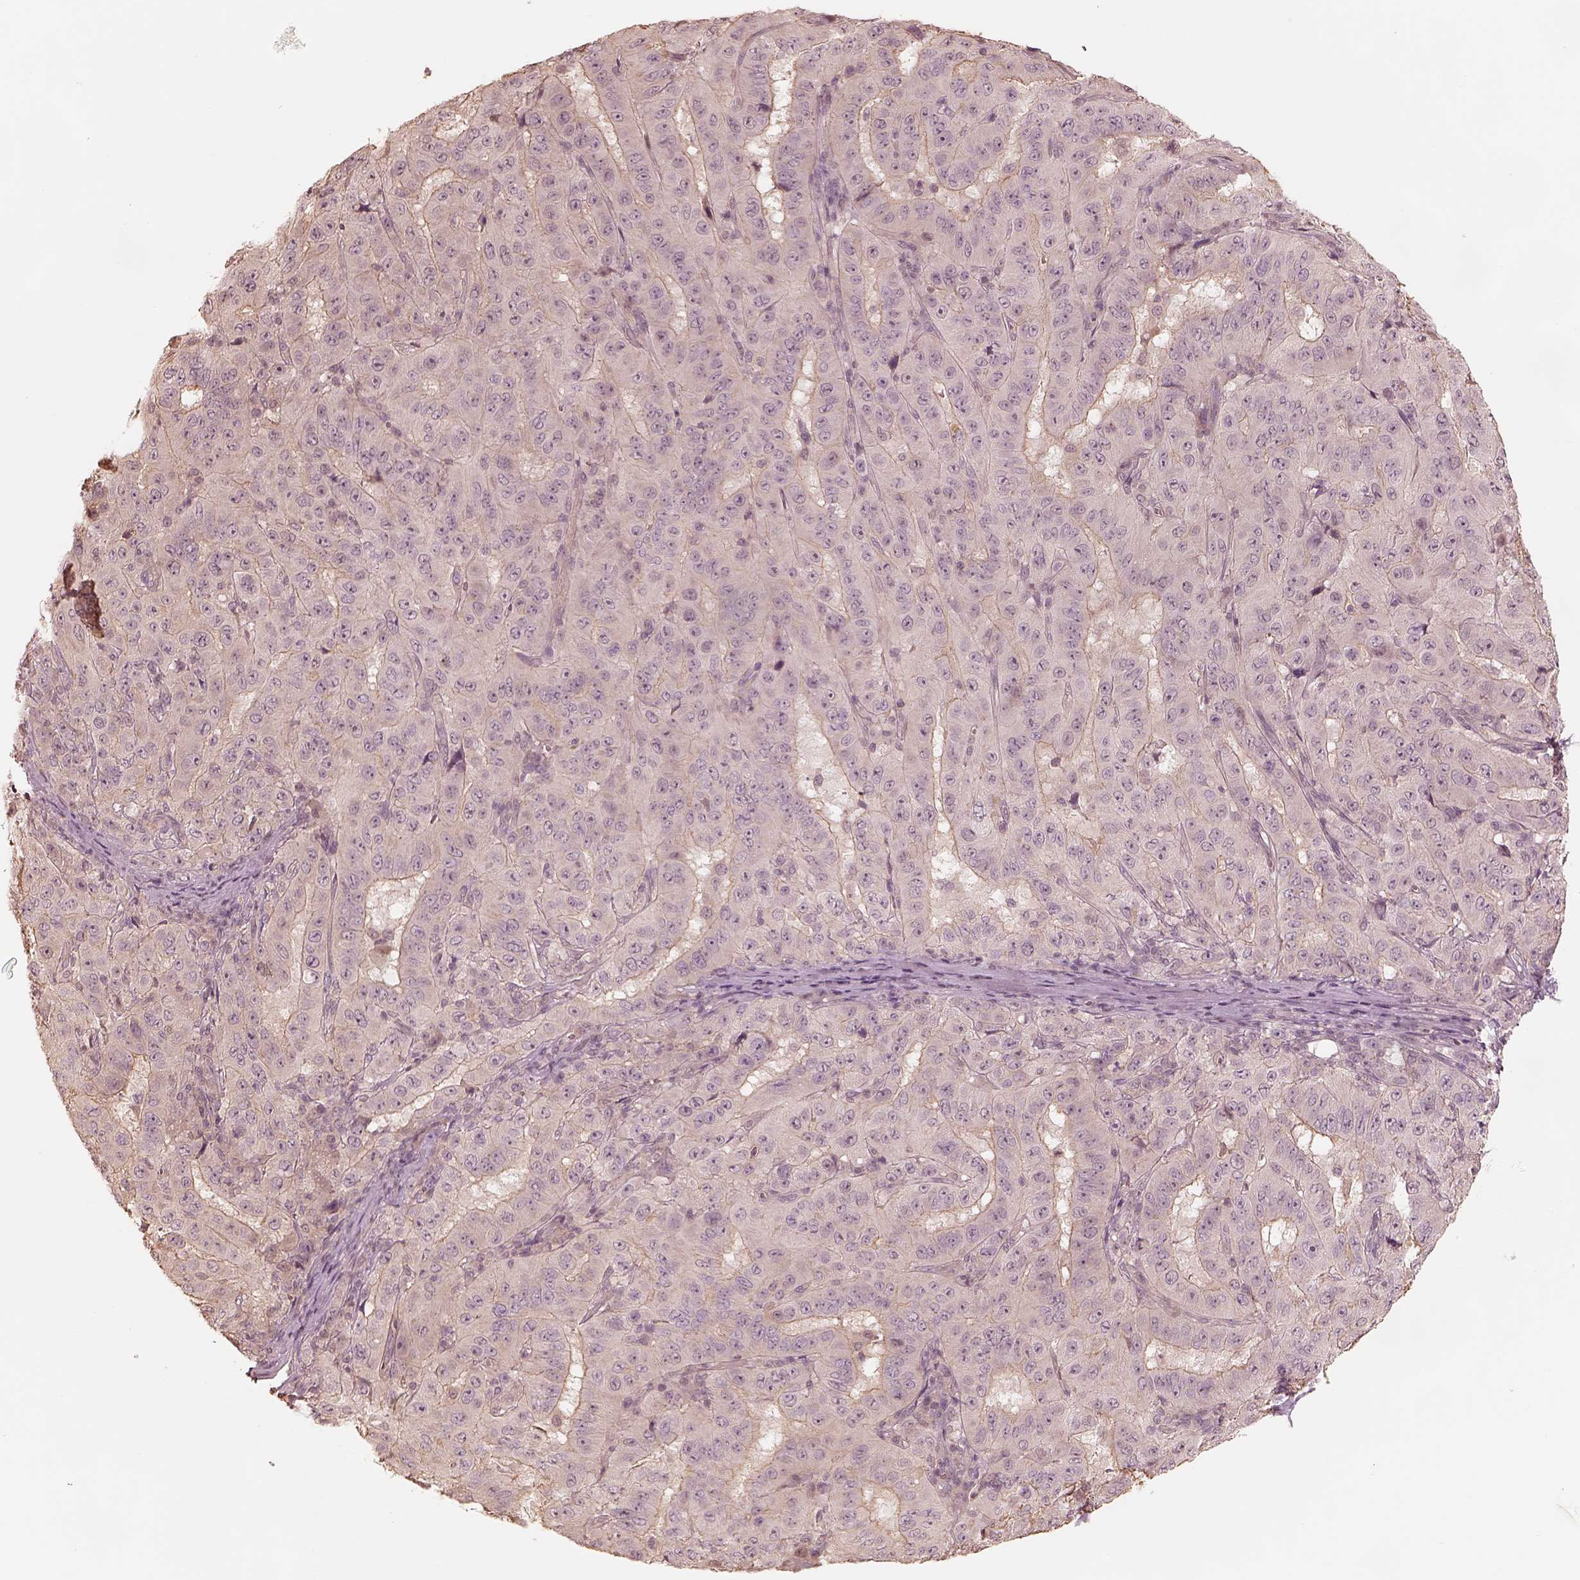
{"staining": {"intensity": "negative", "quantity": "none", "location": "none"}, "tissue": "pancreatic cancer", "cell_type": "Tumor cells", "image_type": "cancer", "snomed": [{"axis": "morphology", "description": "Adenocarcinoma, NOS"}, {"axis": "topography", "description": "Pancreas"}], "caption": "IHC micrograph of neoplastic tissue: pancreatic cancer (adenocarcinoma) stained with DAB reveals no significant protein positivity in tumor cells.", "gene": "KIF5C", "patient": {"sex": "male", "age": 63}}